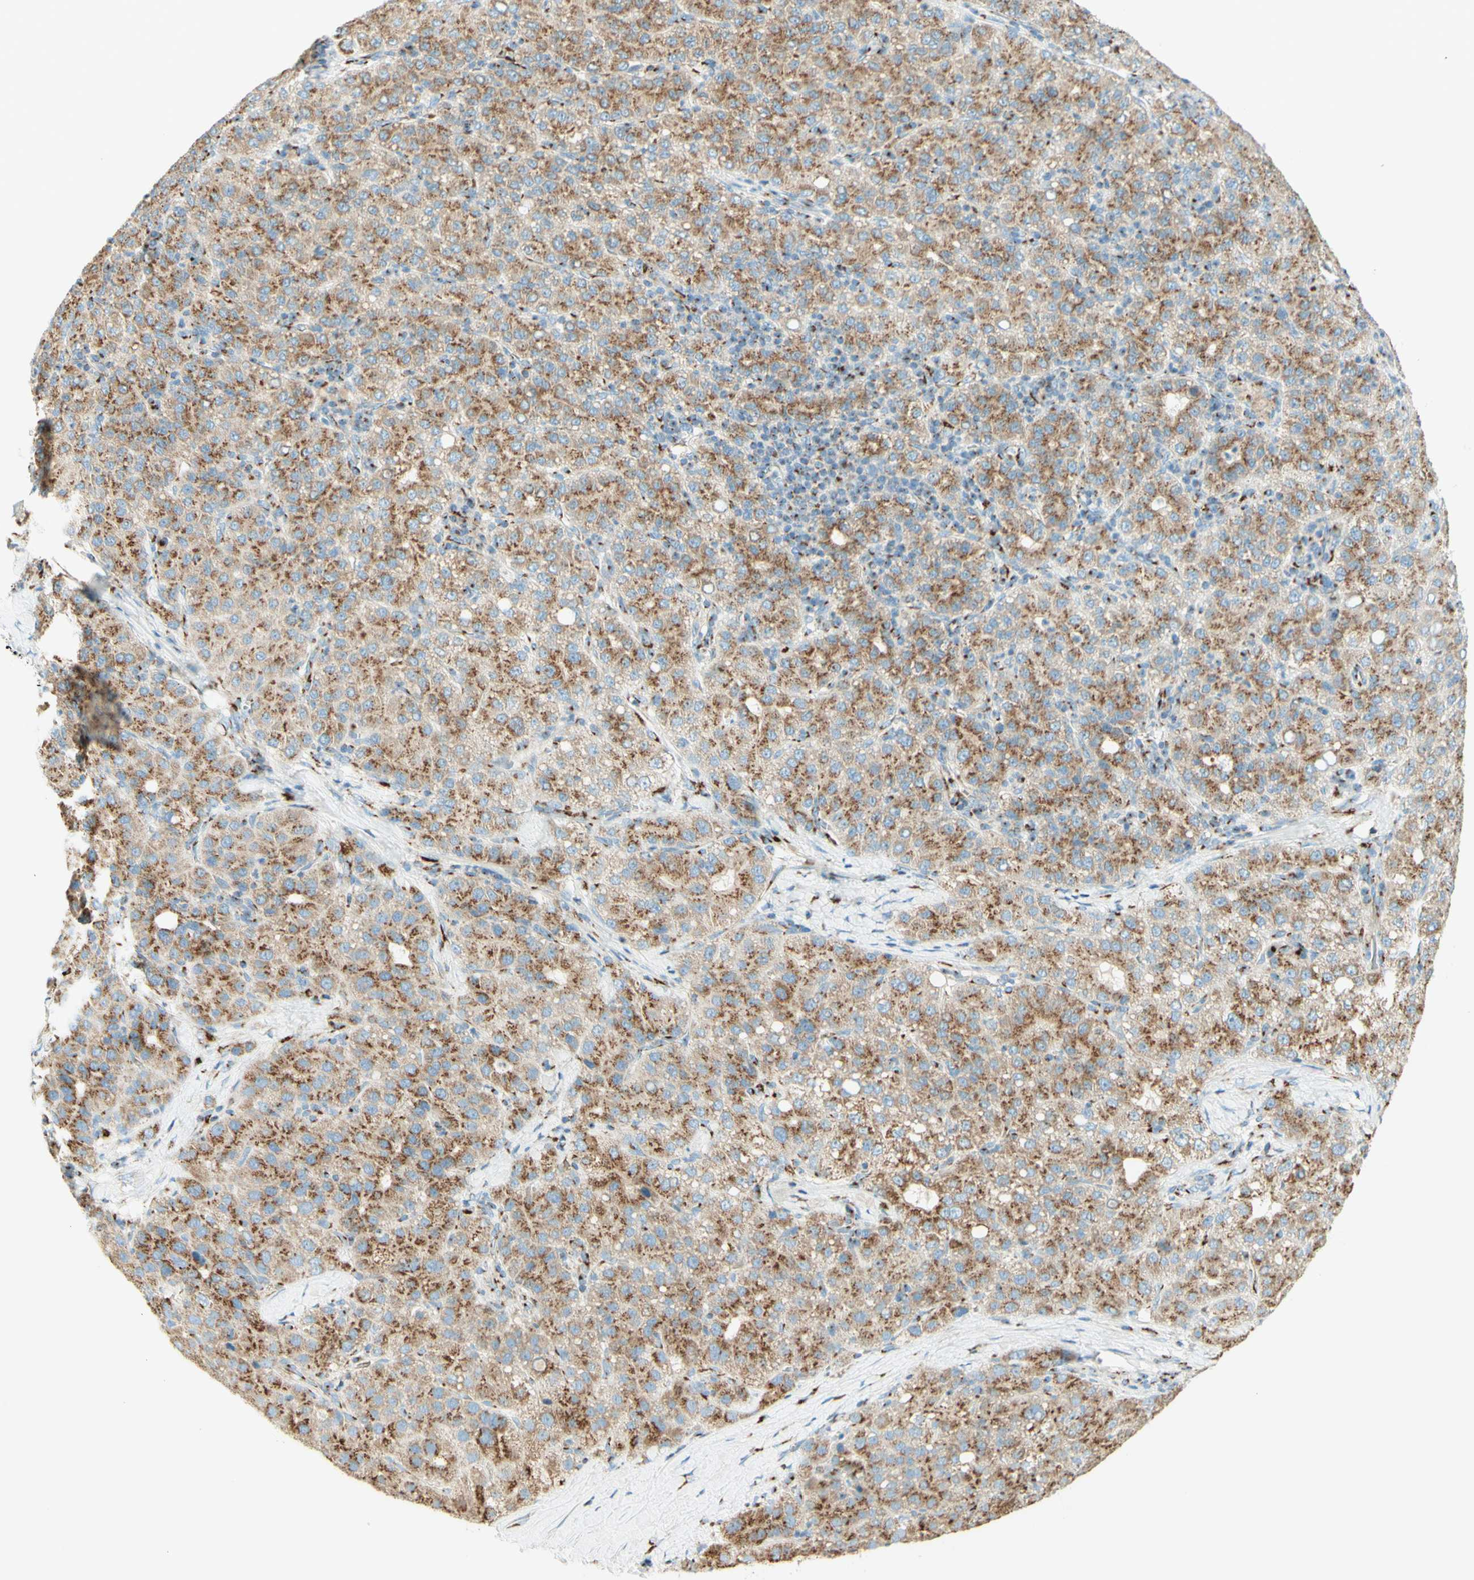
{"staining": {"intensity": "moderate", "quantity": ">75%", "location": "cytoplasmic/membranous"}, "tissue": "liver cancer", "cell_type": "Tumor cells", "image_type": "cancer", "snomed": [{"axis": "morphology", "description": "Carcinoma, Hepatocellular, NOS"}, {"axis": "topography", "description": "Liver"}], "caption": "Immunohistochemical staining of liver cancer (hepatocellular carcinoma) displays moderate cytoplasmic/membranous protein positivity in about >75% of tumor cells.", "gene": "GOLGB1", "patient": {"sex": "male", "age": 65}}